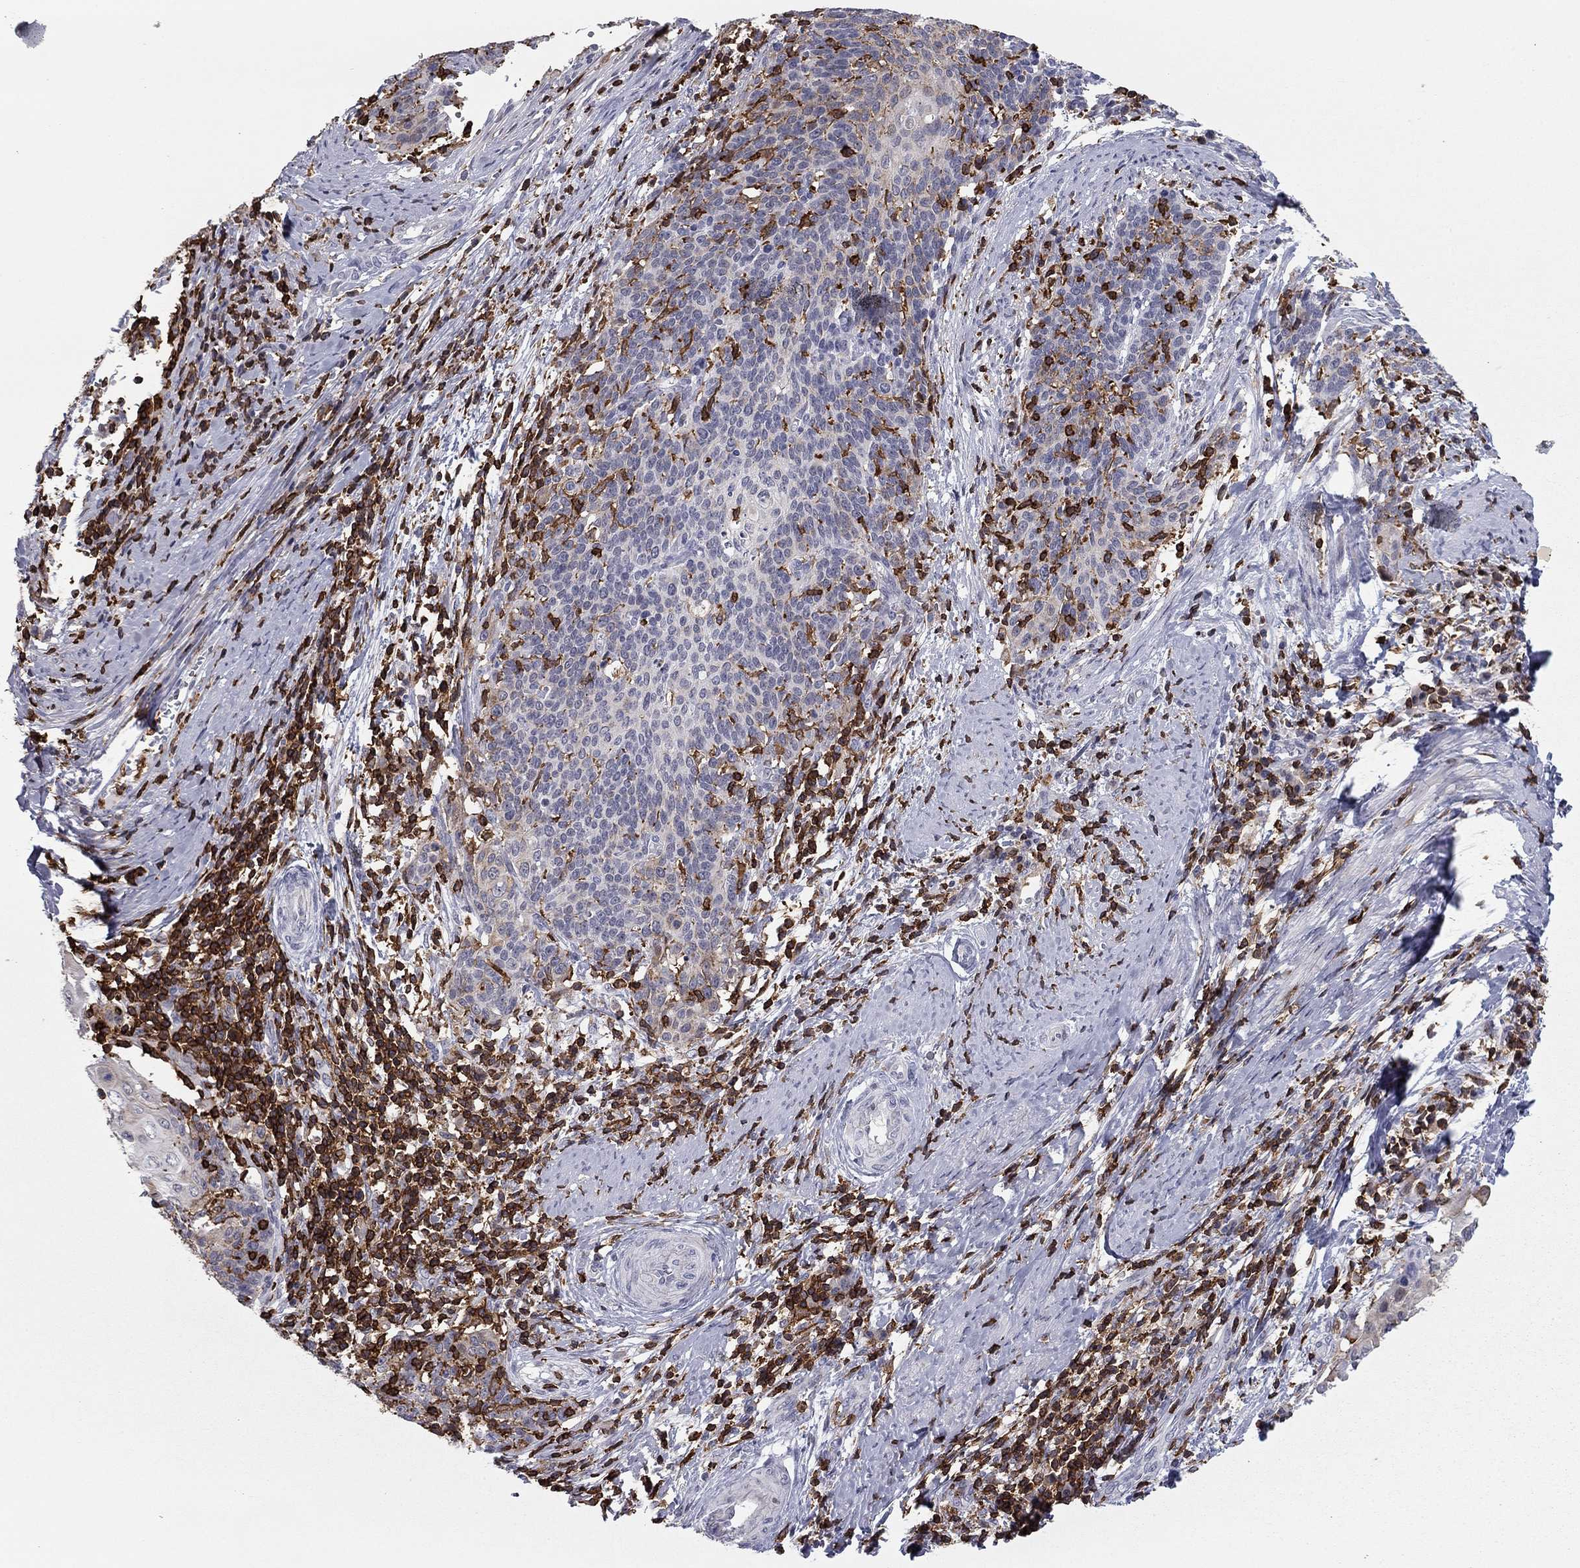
{"staining": {"intensity": "negative", "quantity": "none", "location": "none"}, "tissue": "cervical cancer", "cell_type": "Tumor cells", "image_type": "cancer", "snomed": [{"axis": "morphology", "description": "Squamous cell carcinoma, NOS"}, {"axis": "topography", "description": "Cervix"}], "caption": "Histopathology image shows no protein expression in tumor cells of squamous cell carcinoma (cervical) tissue.", "gene": "ARHGAP27", "patient": {"sex": "female", "age": 39}}